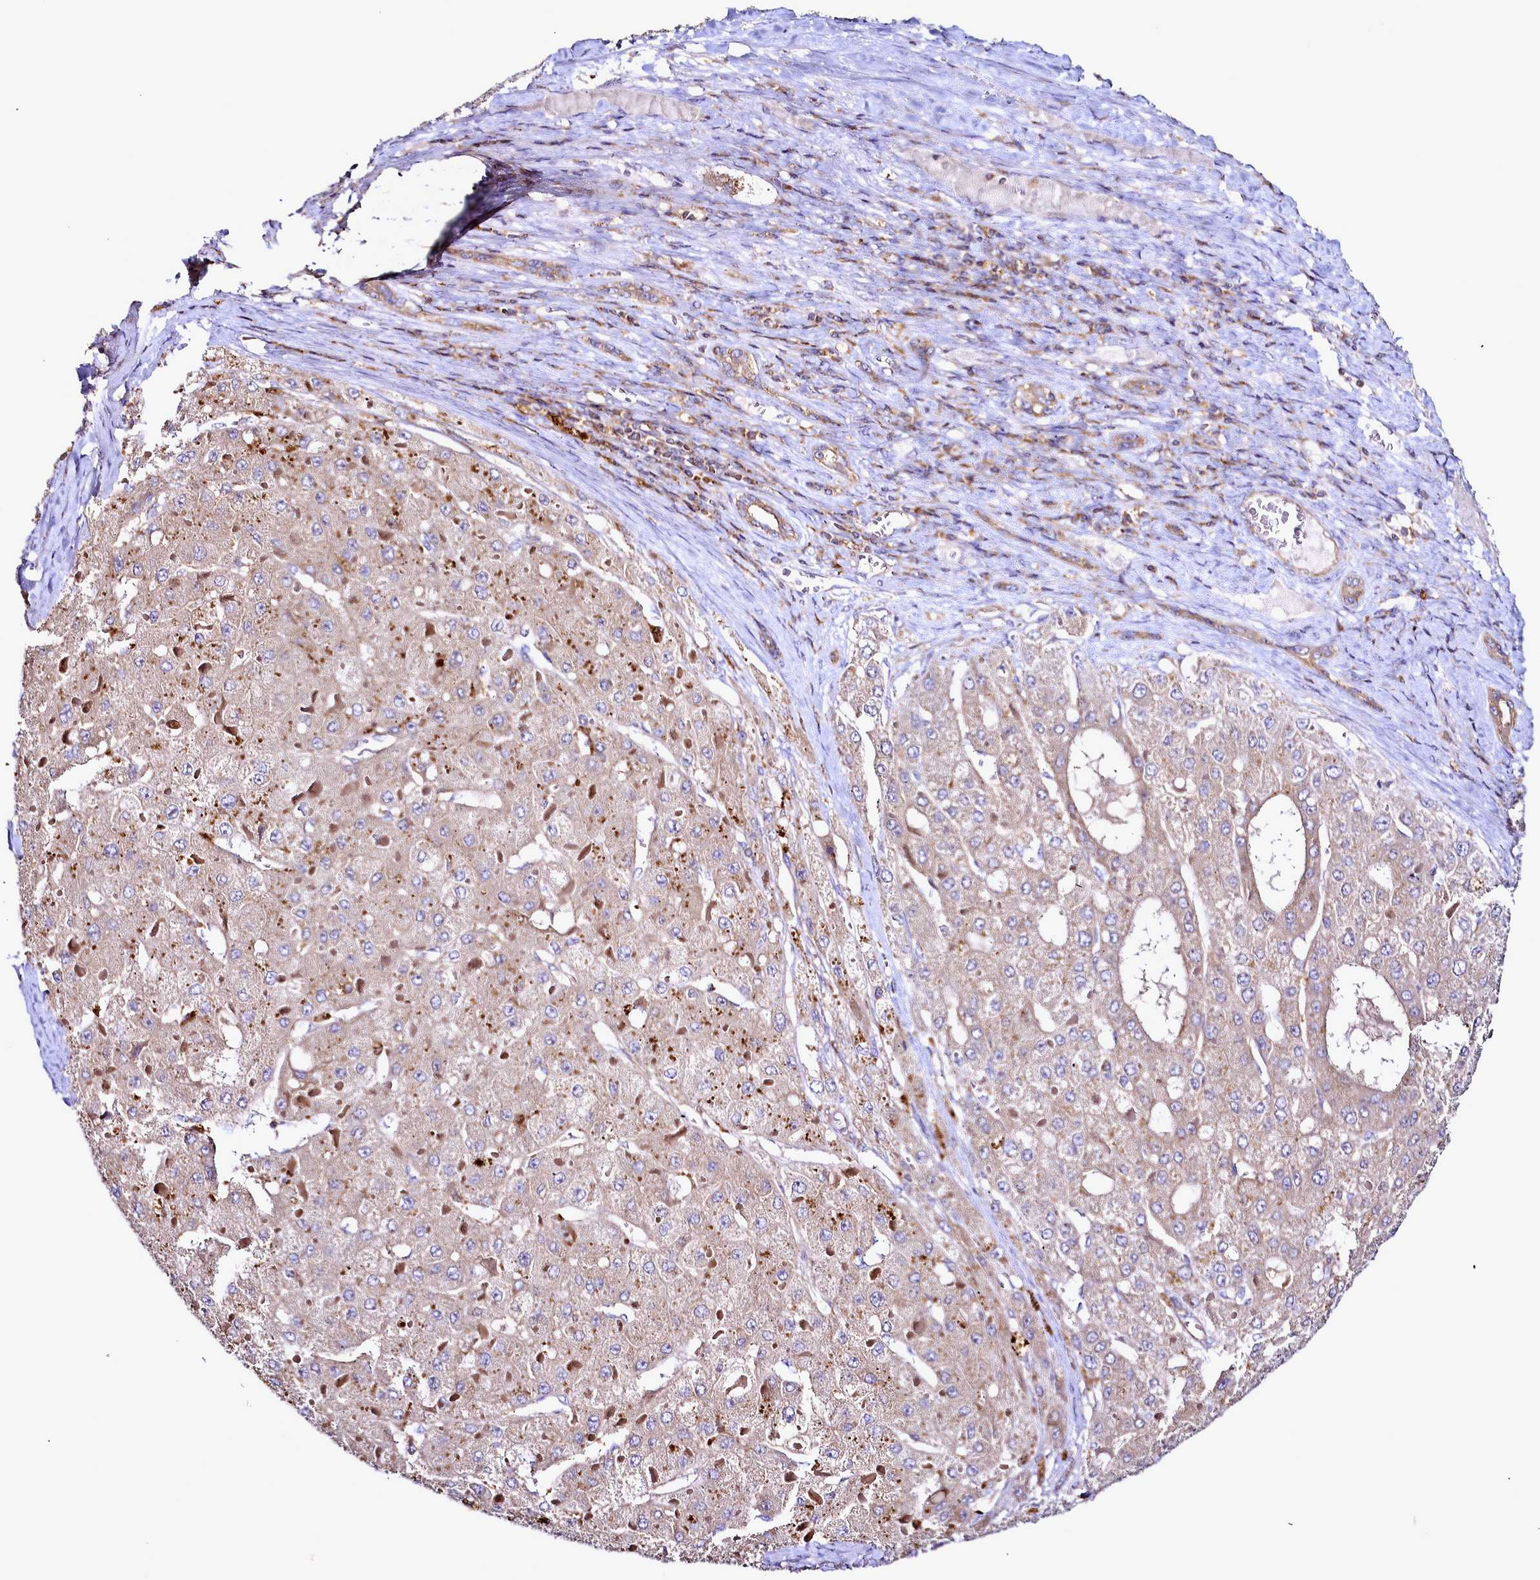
{"staining": {"intensity": "weak", "quantity": ">75%", "location": "cytoplasmic/membranous"}, "tissue": "liver cancer", "cell_type": "Tumor cells", "image_type": "cancer", "snomed": [{"axis": "morphology", "description": "Carcinoma, Hepatocellular, NOS"}, {"axis": "topography", "description": "Liver"}], "caption": "Human liver cancer (hepatocellular carcinoma) stained for a protein (brown) exhibits weak cytoplasmic/membranous positive staining in about >75% of tumor cells.", "gene": "NCKAP1L", "patient": {"sex": "female", "age": 73}}